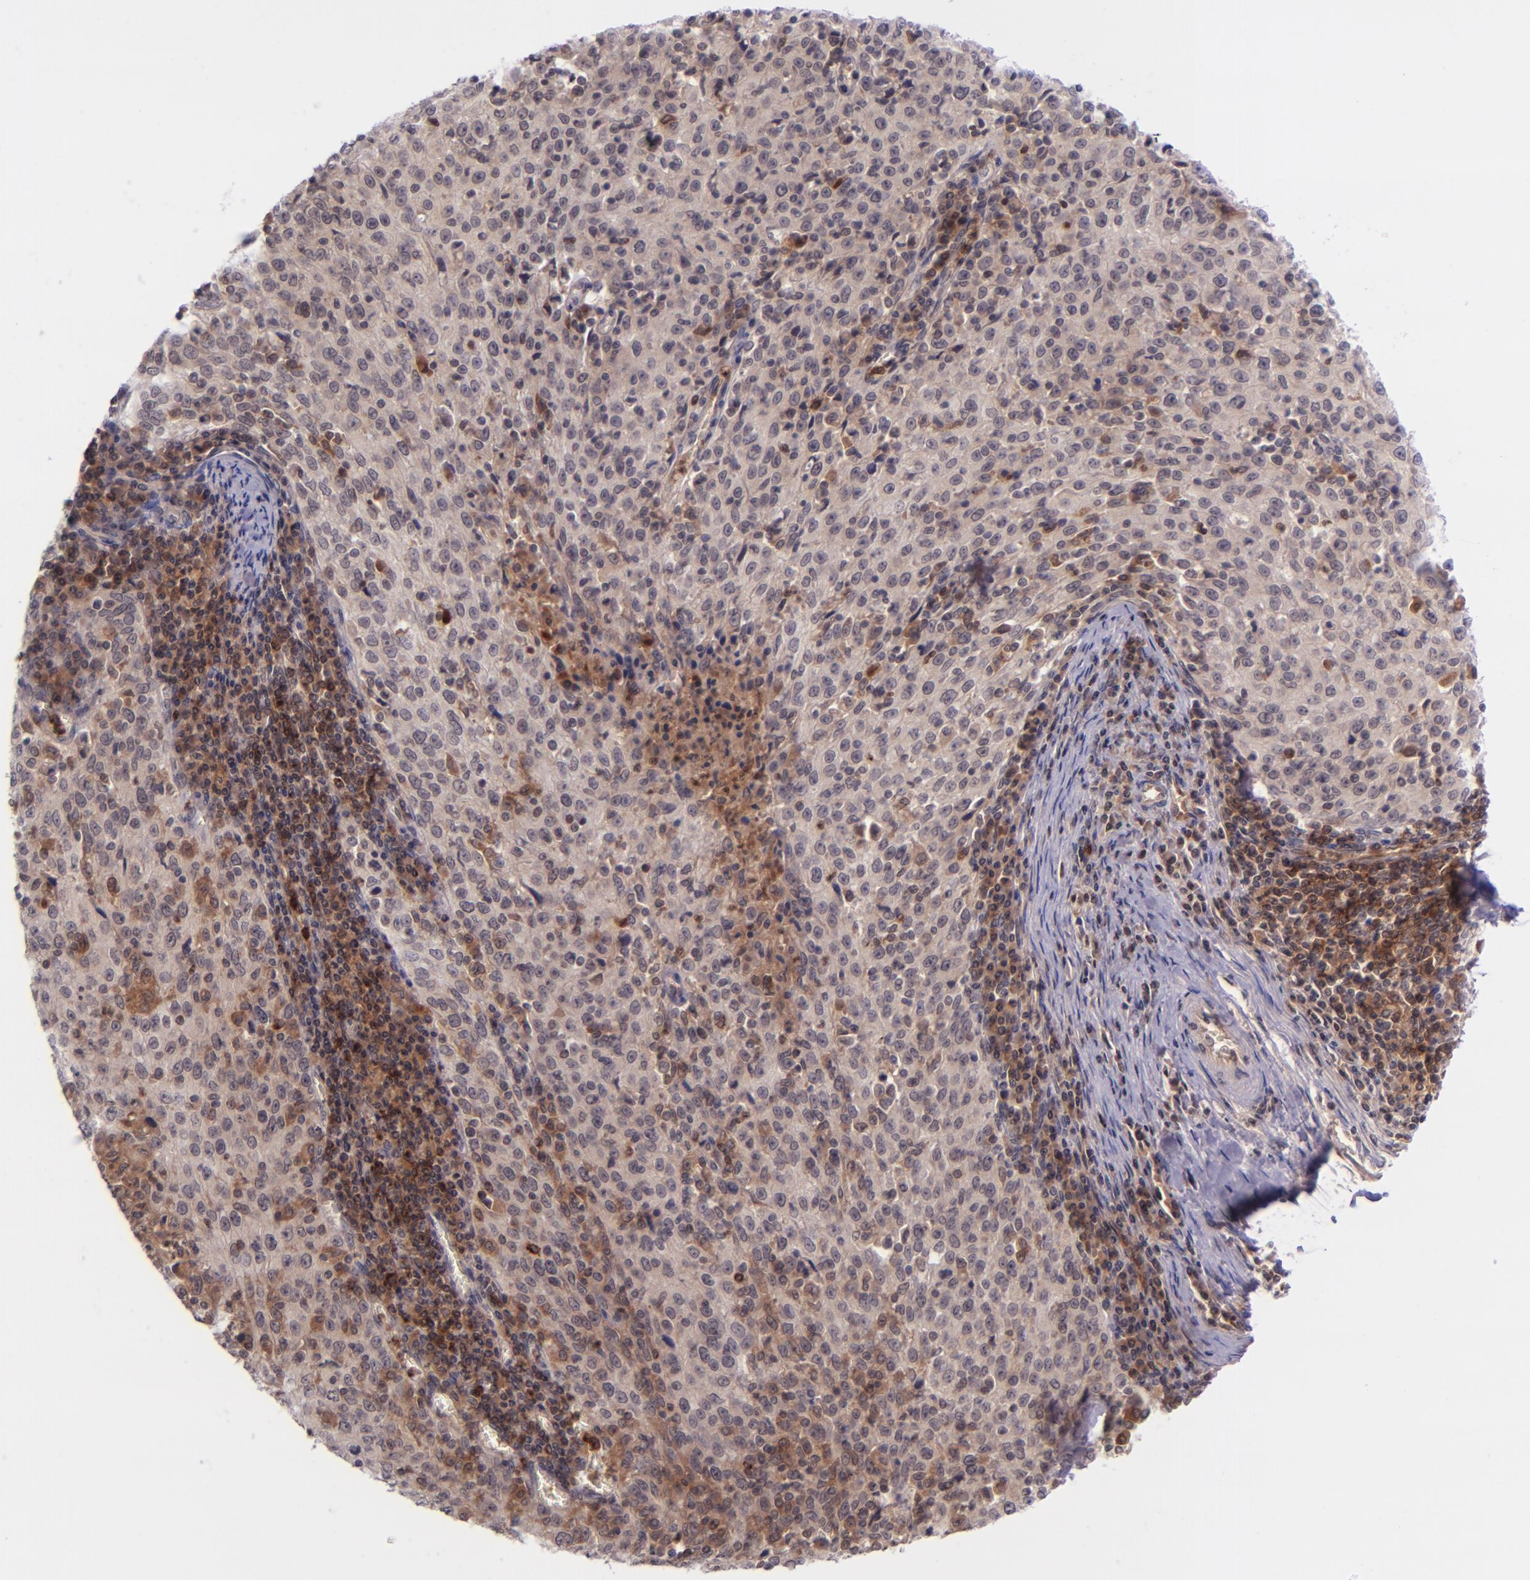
{"staining": {"intensity": "weak", "quantity": "25%-75%", "location": "cytoplasmic/membranous"}, "tissue": "cervical cancer", "cell_type": "Tumor cells", "image_type": "cancer", "snomed": [{"axis": "morphology", "description": "Squamous cell carcinoma, NOS"}, {"axis": "topography", "description": "Cervix"}], "caption": "An IHC histopathology image of neoplastic tissue is shown. Protein staining in brown shows weak cytoplasmic/membranous positivity in cervical squamous cell carcinoma within tumor cells.", "gene": "SELL", "patient": {"sex": "female", "age": 27}}